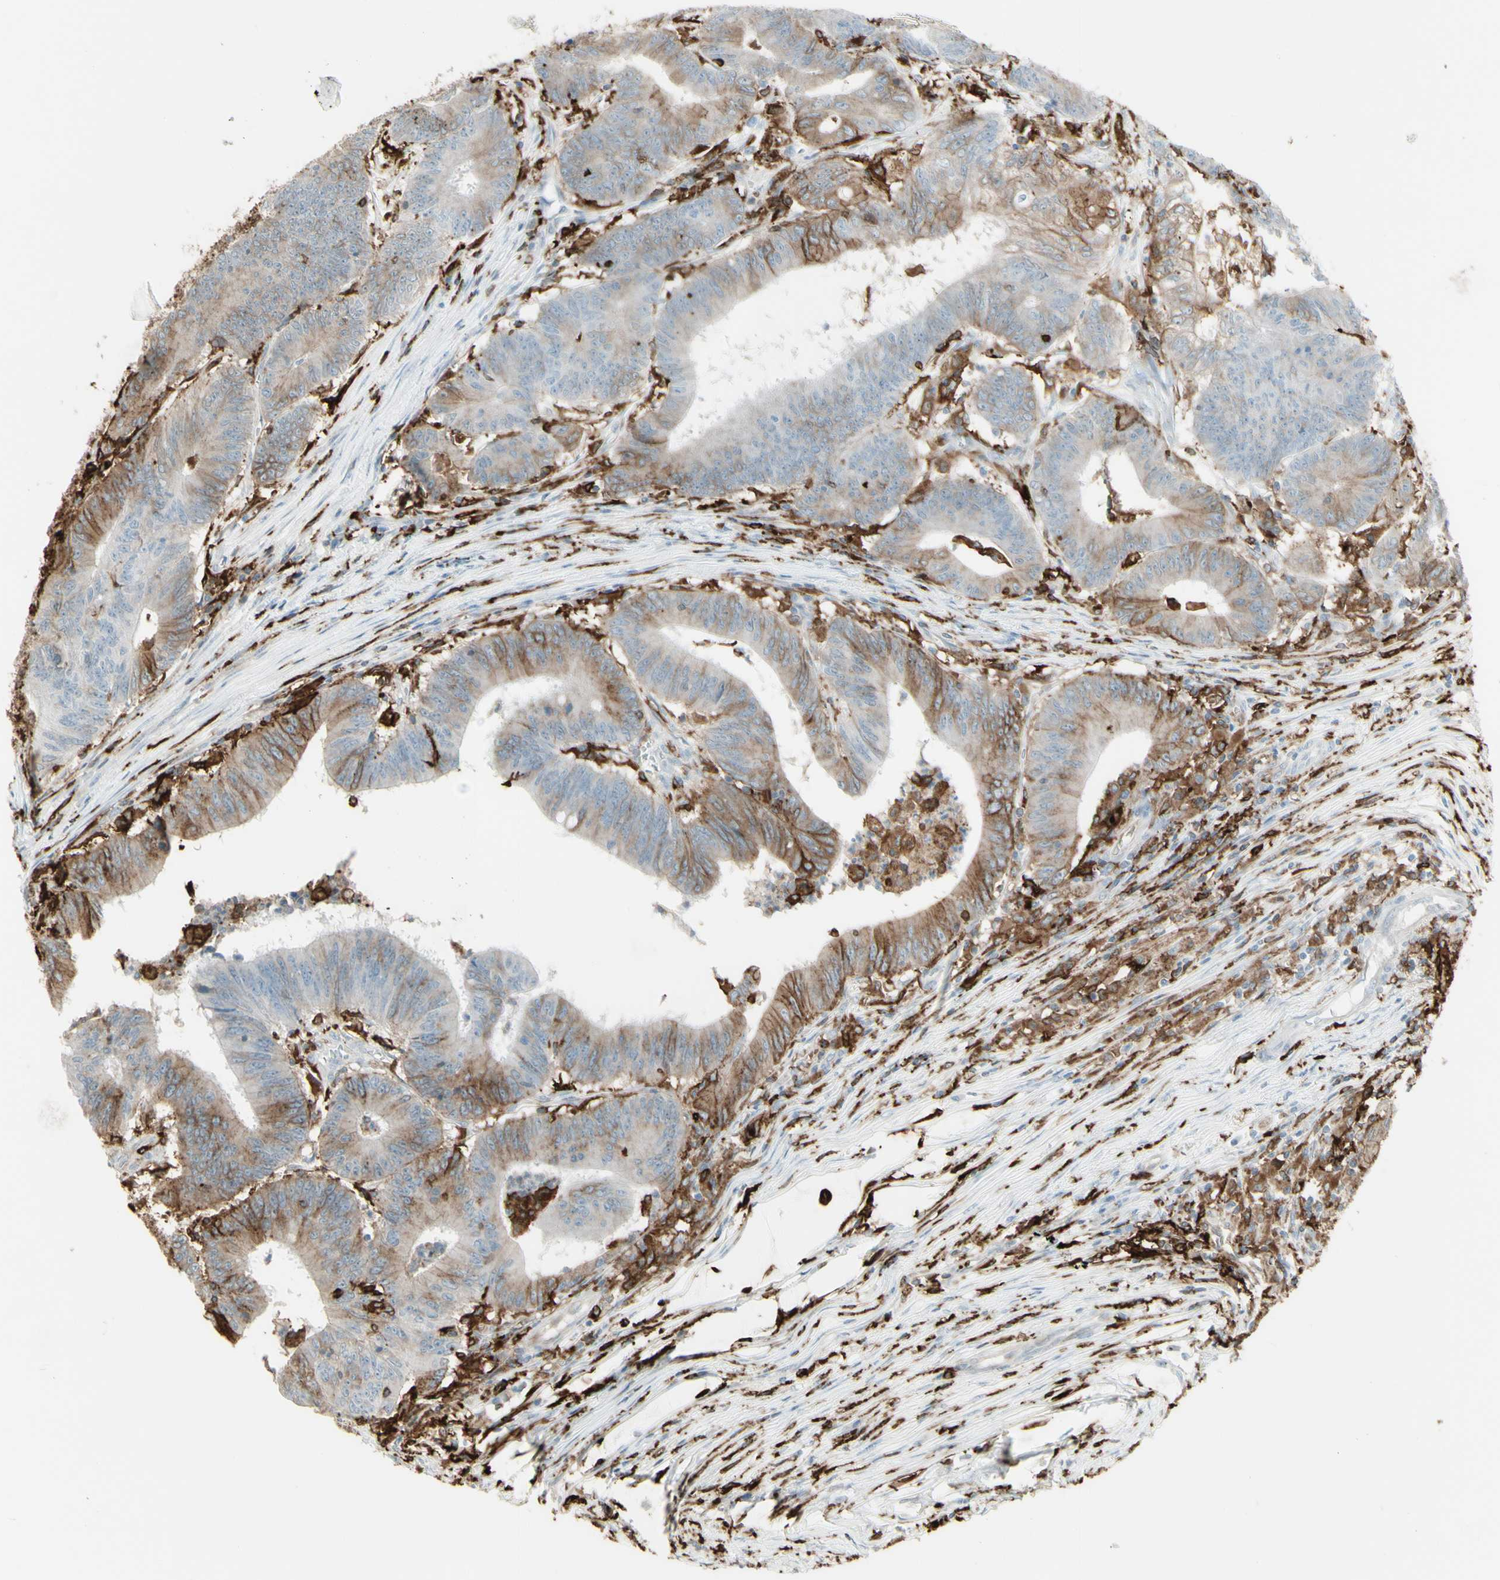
{"staining": {"intensity": "moderate", "quantity": "25%-75%", "location": "cytoplasmic/membranous"}, "tissue": "colorectal cancer", "cell_type": "Tumor cells", "image_type": "cancer", "snomed": [{"axis": "morphology", "description": "Adenocarcinoma, NOS"}, {"axis": "topography", "description": "Colon"}], "caption": "Protein staining of adenocarcinoma (colorectal) tissue demonstrates moderate cytoplasmic/membranous positivity in approximately 25%-75% of tumor cells. The staining was performed using DAB (3,3'-diaminobenzidine) to visualize the protein expression in brown, while the nuclei were stained in blue with hematoxylin (Magnification: 20x).", "gene": "HLA-DPB1", "patient": {"sex": "male", "age": 45}}